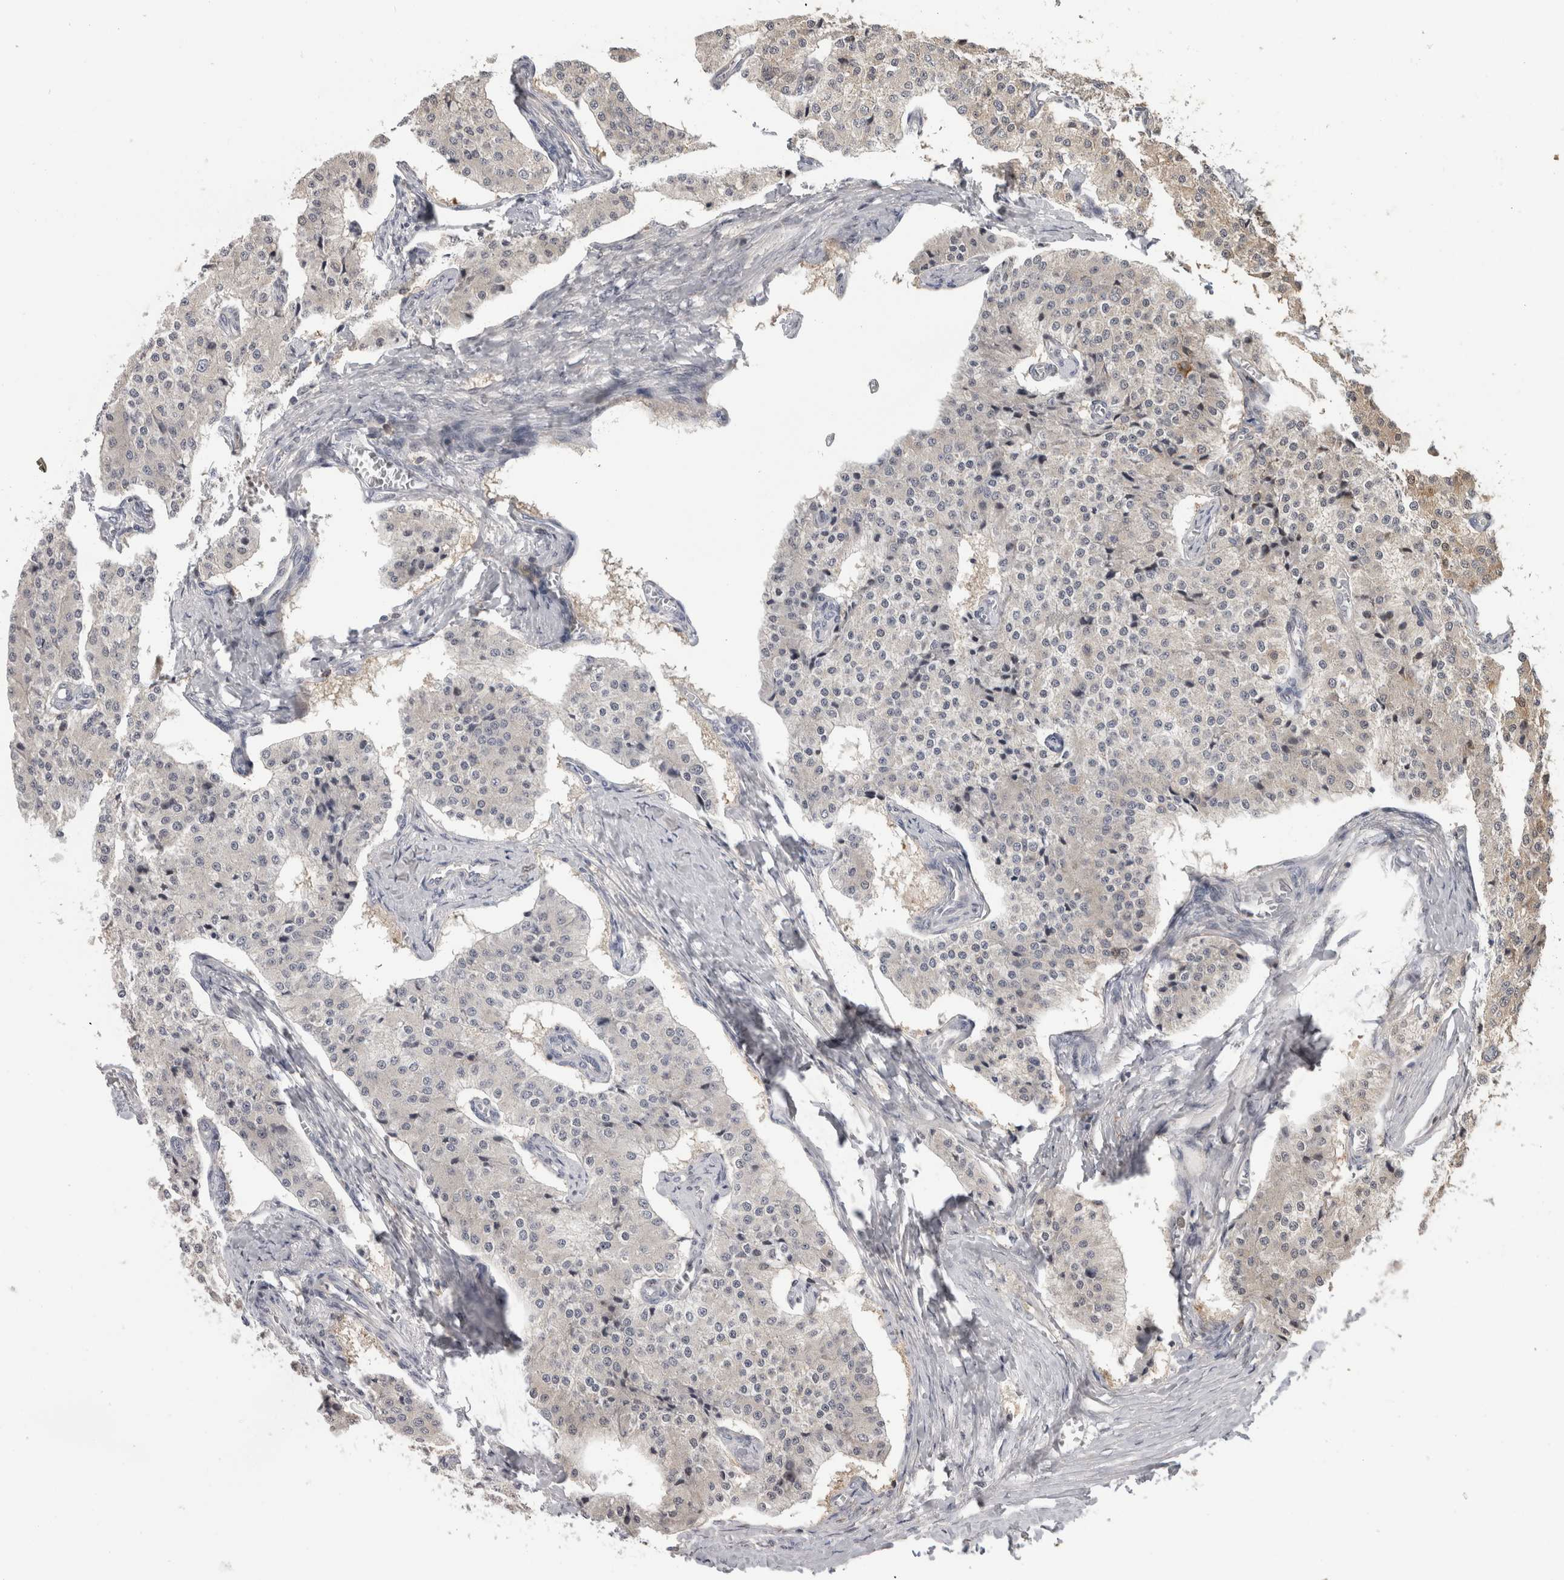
{"staining": {"intensity": "negative", "quantity": "none", "location": "none"}, "tissue": "carcinoid", "cell_type": "Tumor cells", "image_type": "cancer", "snomed": [{"axis": "morphology", "description": "Carcinoid, malignant, NOS"}, {"axis": "topography", "description": "Colon"}], "caption": "Human carcinoid stained for a protein using IHC reveals no expression in tumor cells.", "gene": "USH1G", "patient": {"sex": "female", "age": 52}}